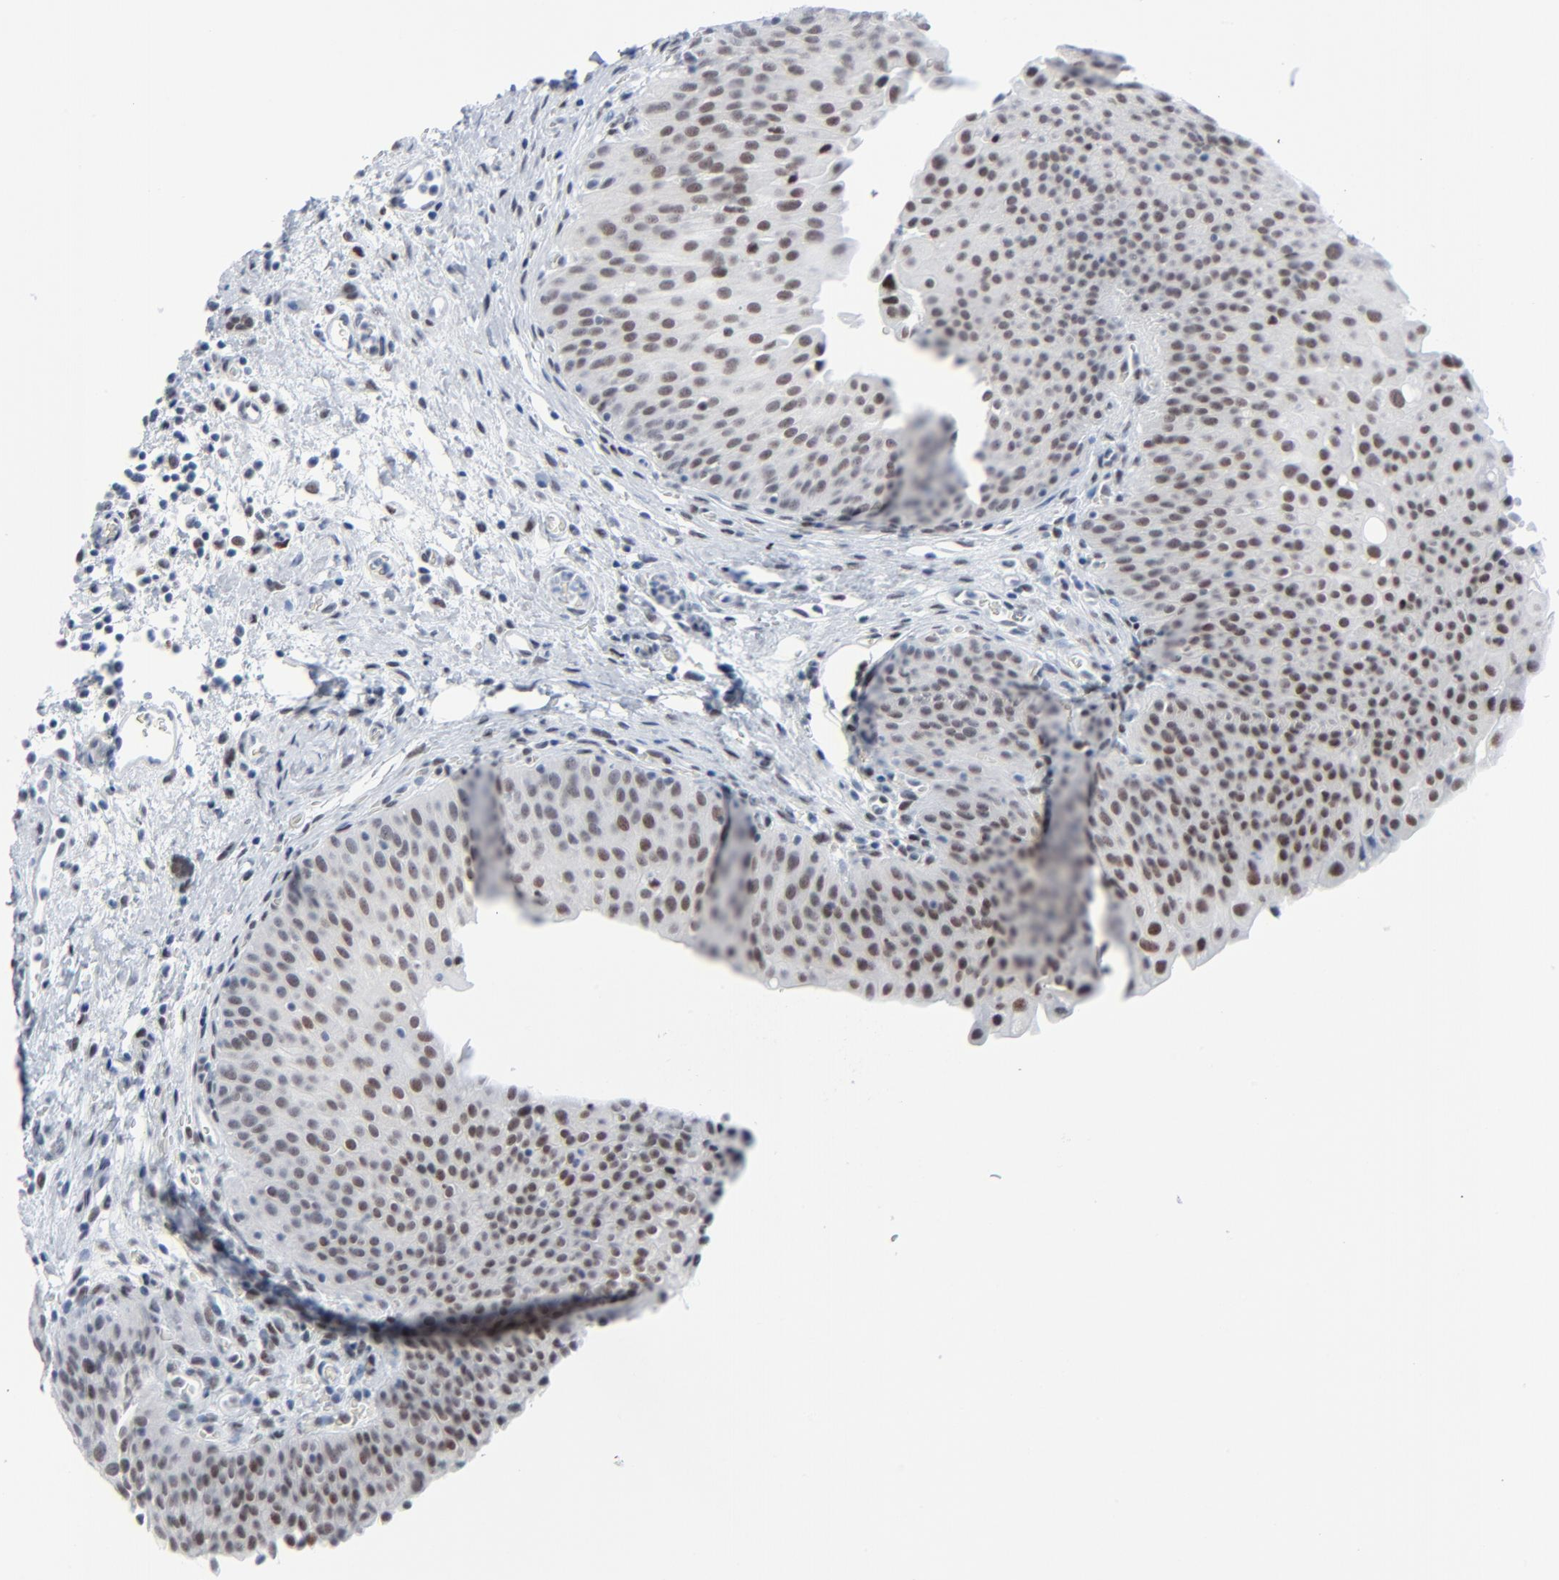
{"staining": {"intensity": "weak", "quantity": ">75%", "location": "nuclear"}, "tissue": "urinary bladder", "cell_type": "Urothelial cells", "image_type": "normal", "snomed": [{"axis": "morphology", "description": "Normal tissue, NOS"}, {"axis": "morphology", "description": "Dysplasia, NOS"}, {"axis": "topography", "description": "Urinary bladder"}], "caption": "Protein staining of benign urinary bladder displays weak nuclear positivity in approximately >75% of urothelial cells. The protein of interest is stained brown, and the nuclei are stained in blue (DAB (3,3'-diaminobenzidine) IHC with brightfield microscopy, high magnification).", "gene": "SIRT1", "patient": {"sex": "male", "age": 35}}